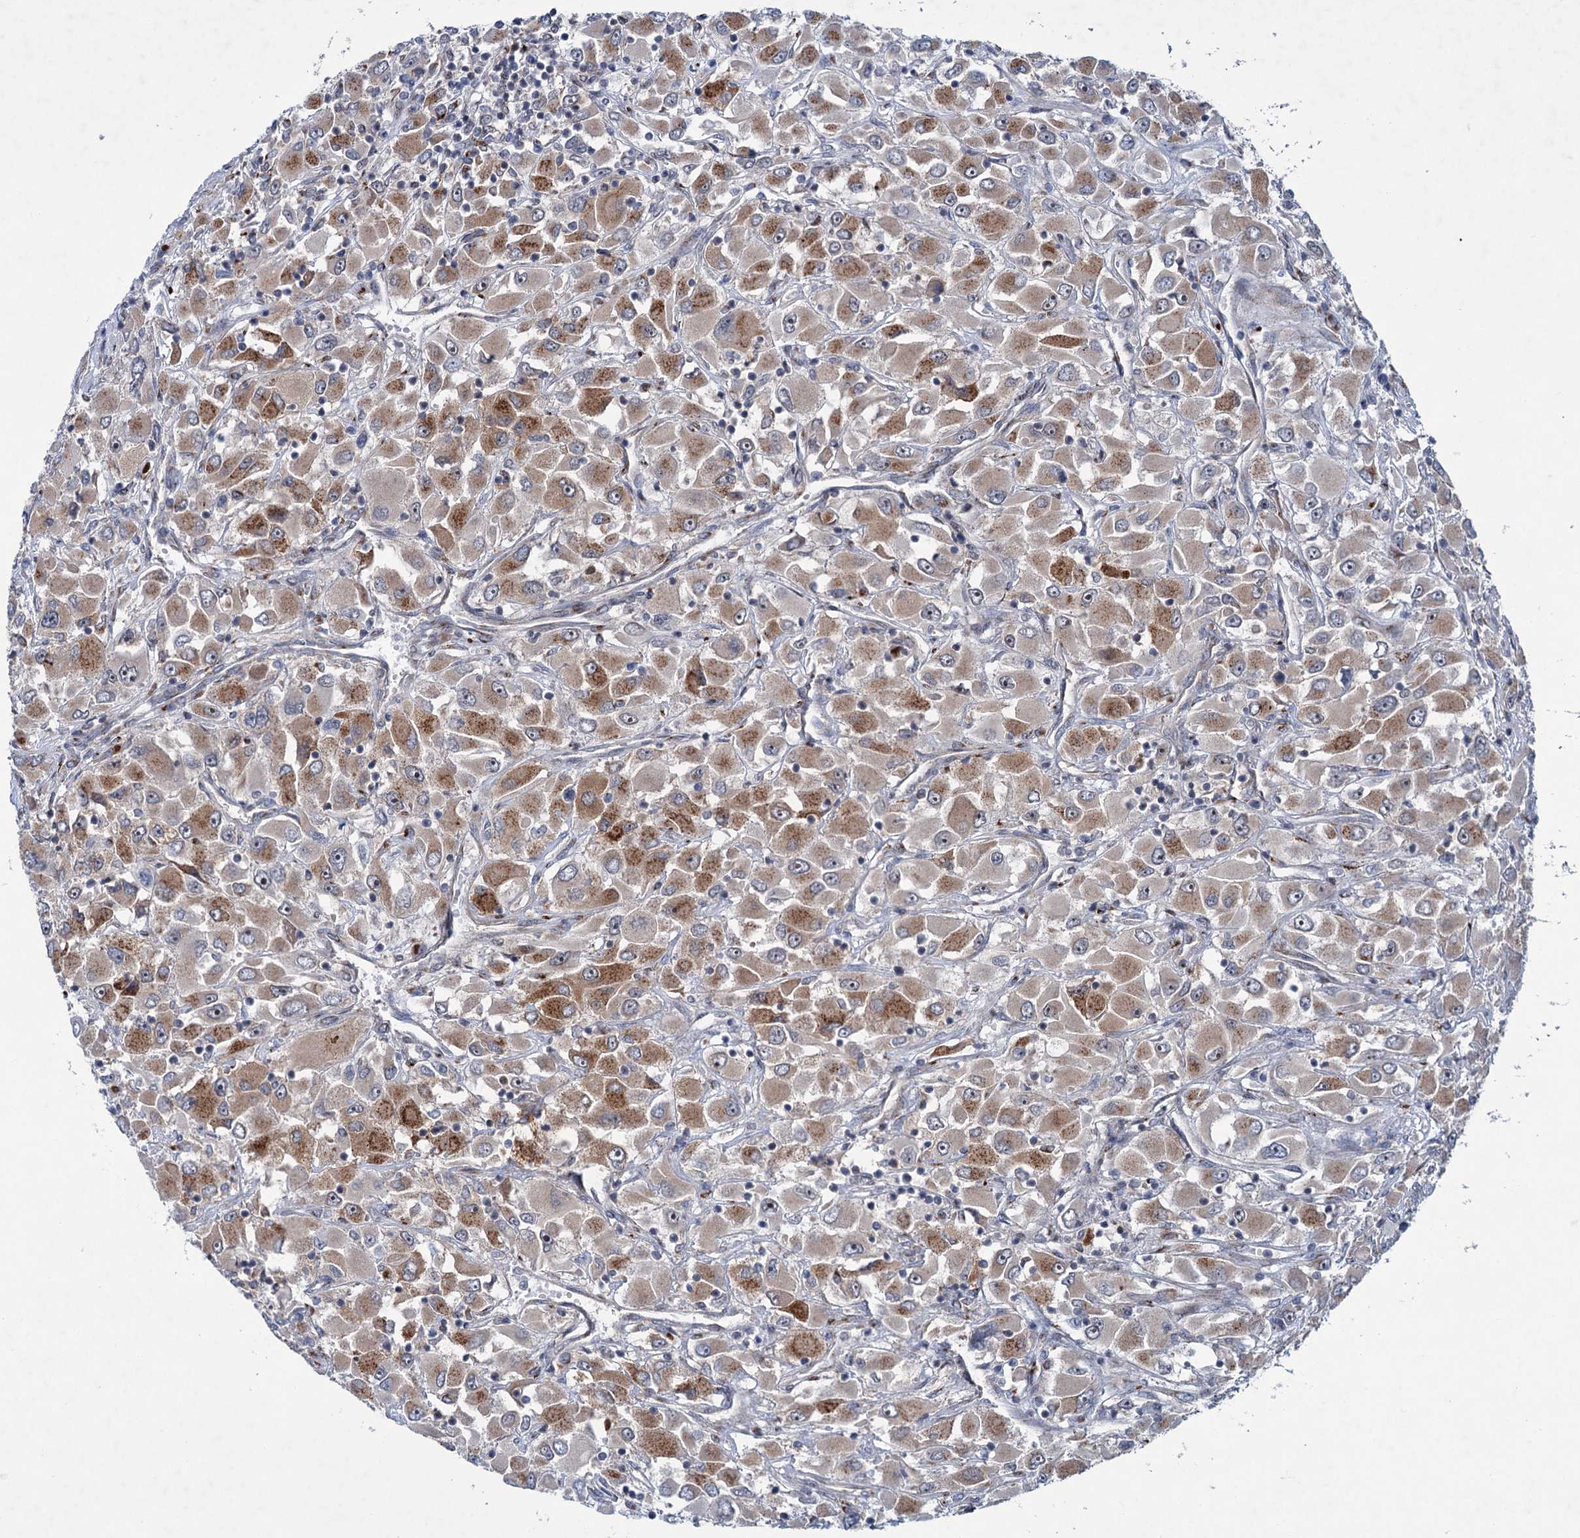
{"staining": {"intensity": "moderate", "quantity": ">75%", "location": "cytoplasmic/membranous"}, "tissue": "renal cancer", "cell_type": "Tumor cells", "image_type": "cancer", "snomed": [{"axis": "morphology", "description": "Adenocarcinoma, NOS"}, {"axis": "topography", "description": "Kidney"}], "caption": "An image of human renal cancer stained for a protein reveals moderate cytoplasmic/membranous brown staining in tumor cells.", "gene": "ELP4", "patient": {"sex": "female", "age": 52}}